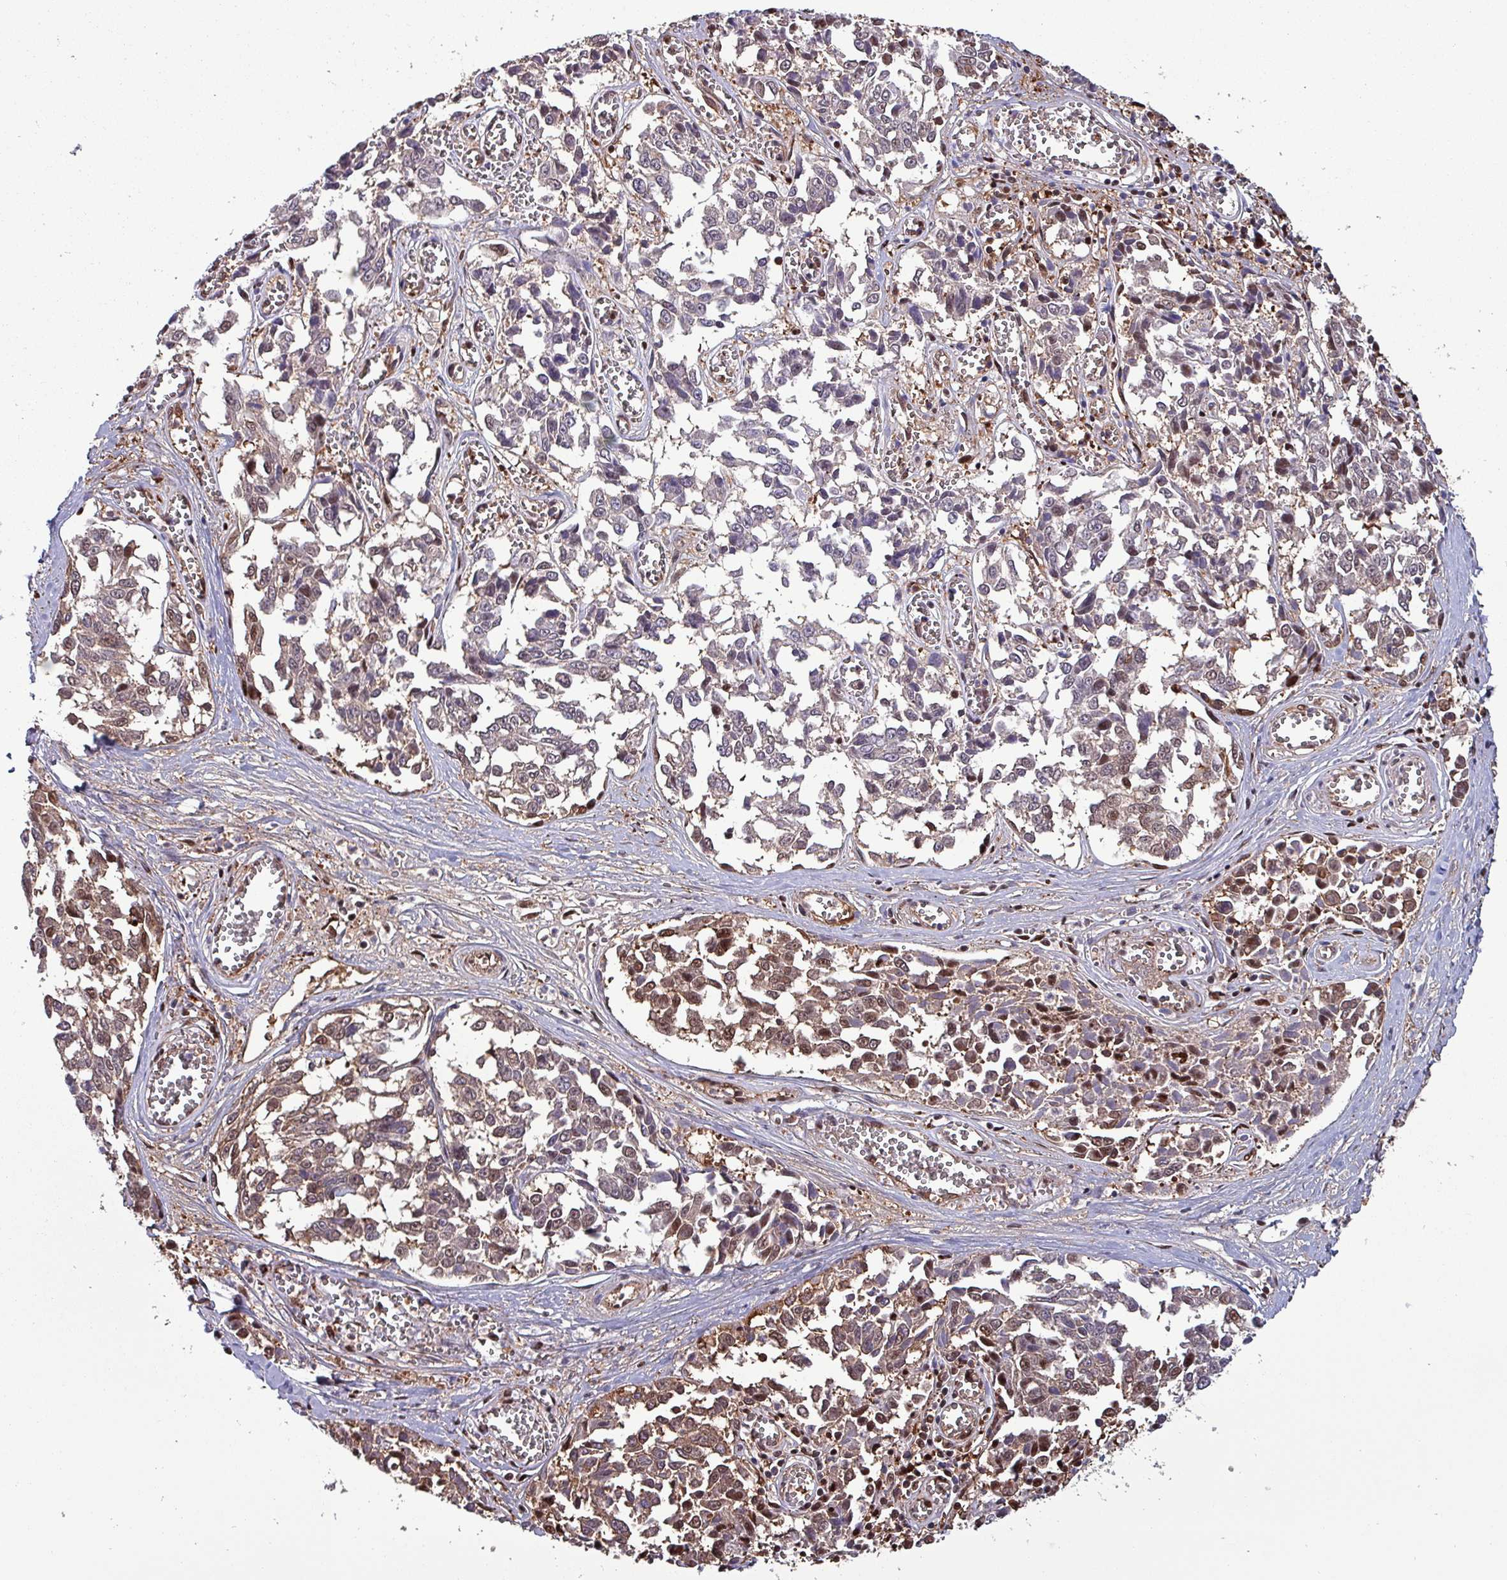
{"staining": {"intensity": "moderate", "quantity": "25%-75%", "location": "cytoplasmic/membranous,nuclear"}, "tissue": "melanoma", "cell_type": "Tumor cells", "image_type": "cancer", "snomed": [{"axis": "morphology", "description": "Malignant melanoma, NOS"}, {"axis": "topography", "description": "Skin"}], "caption": "There is medium levels of moderate cytoplasmic/membranous and nuclear positivity in tumor cells of malignant melanoma, as demonstrated by immunohistochemical staining (brown color).", "gene": "PSMB8", "patient": {"sex": "female", "age": 64}}